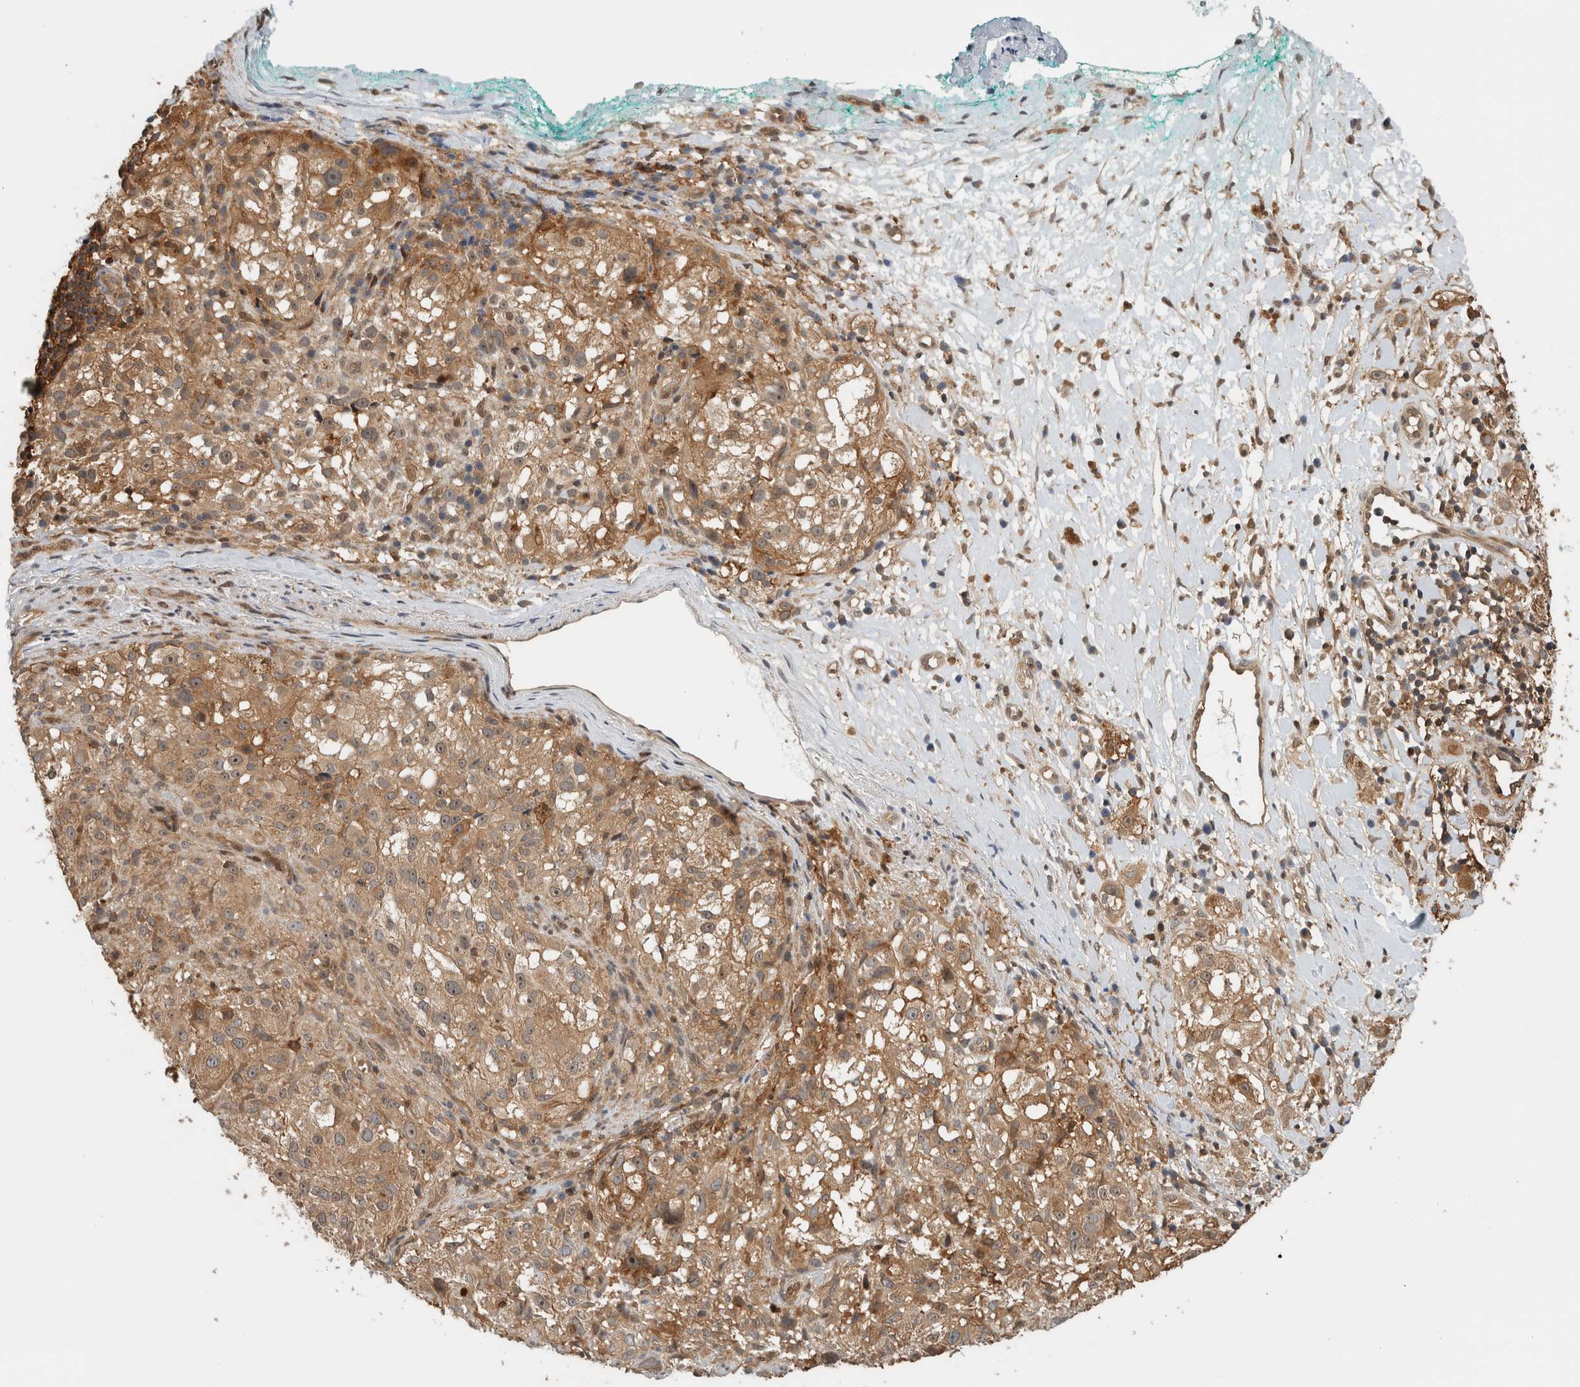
{"staining": {"intensity": "weak", "quantity": ">75%", "location": "cytoplasmic/membranous"}, "tissue": "melanoma", "cell_type": "Tumor cells", "image_type": "cancer", "snomed": [{"axis": "morphology", "description": "Necrosis, NOS"}, {"axis": "morphology", "description": "Malignant melanoma, NOS"}, {"axis": "topography", "description": "Skin"}], "caption": "Weak cytoplasmic/membranous expression for a protein is seen in approximately >75% of tumor cells of melanoma using immunohistochemistry (IHC).", "gene": "PFDN4", "patient": {"sex": "female", "age": 87}}